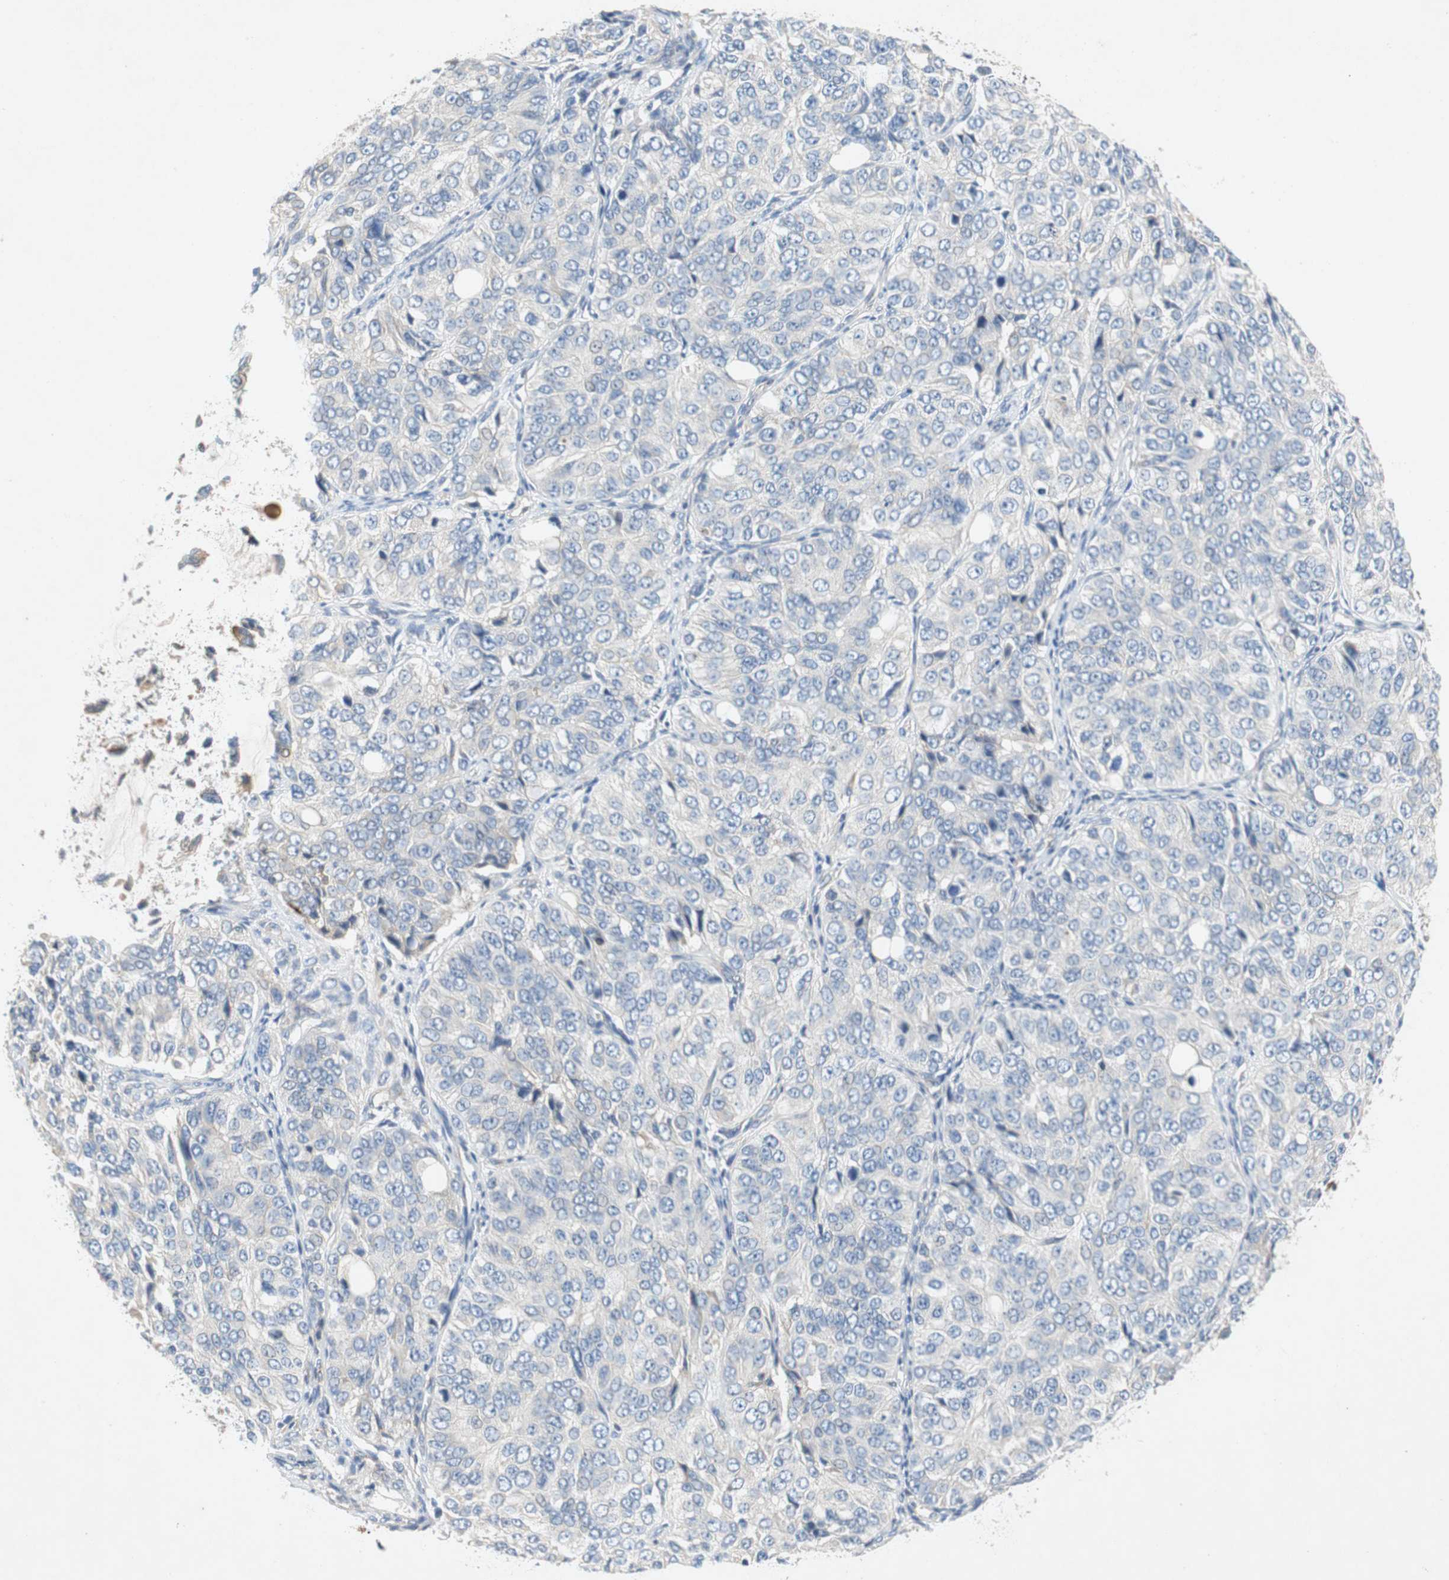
{"staining": {"intensity": "negative", "quantity": "none", "location": "none"}, "tissue": "ovarian cancer", "cell_type": "Tumor cells", "image_type": "cancer", "snomed": [{"axis": "morphology", "description": "Carcinoma, endometroid"}, {"axis": "topography", "description": "Ovary"}], "caption": "Immunohistochemistry of ovarian cancer (endometroid carcinoma) reveals no positivity in tumor cells.", "gene": "RELB", "patient": {"sex": "female", "age": 51}}